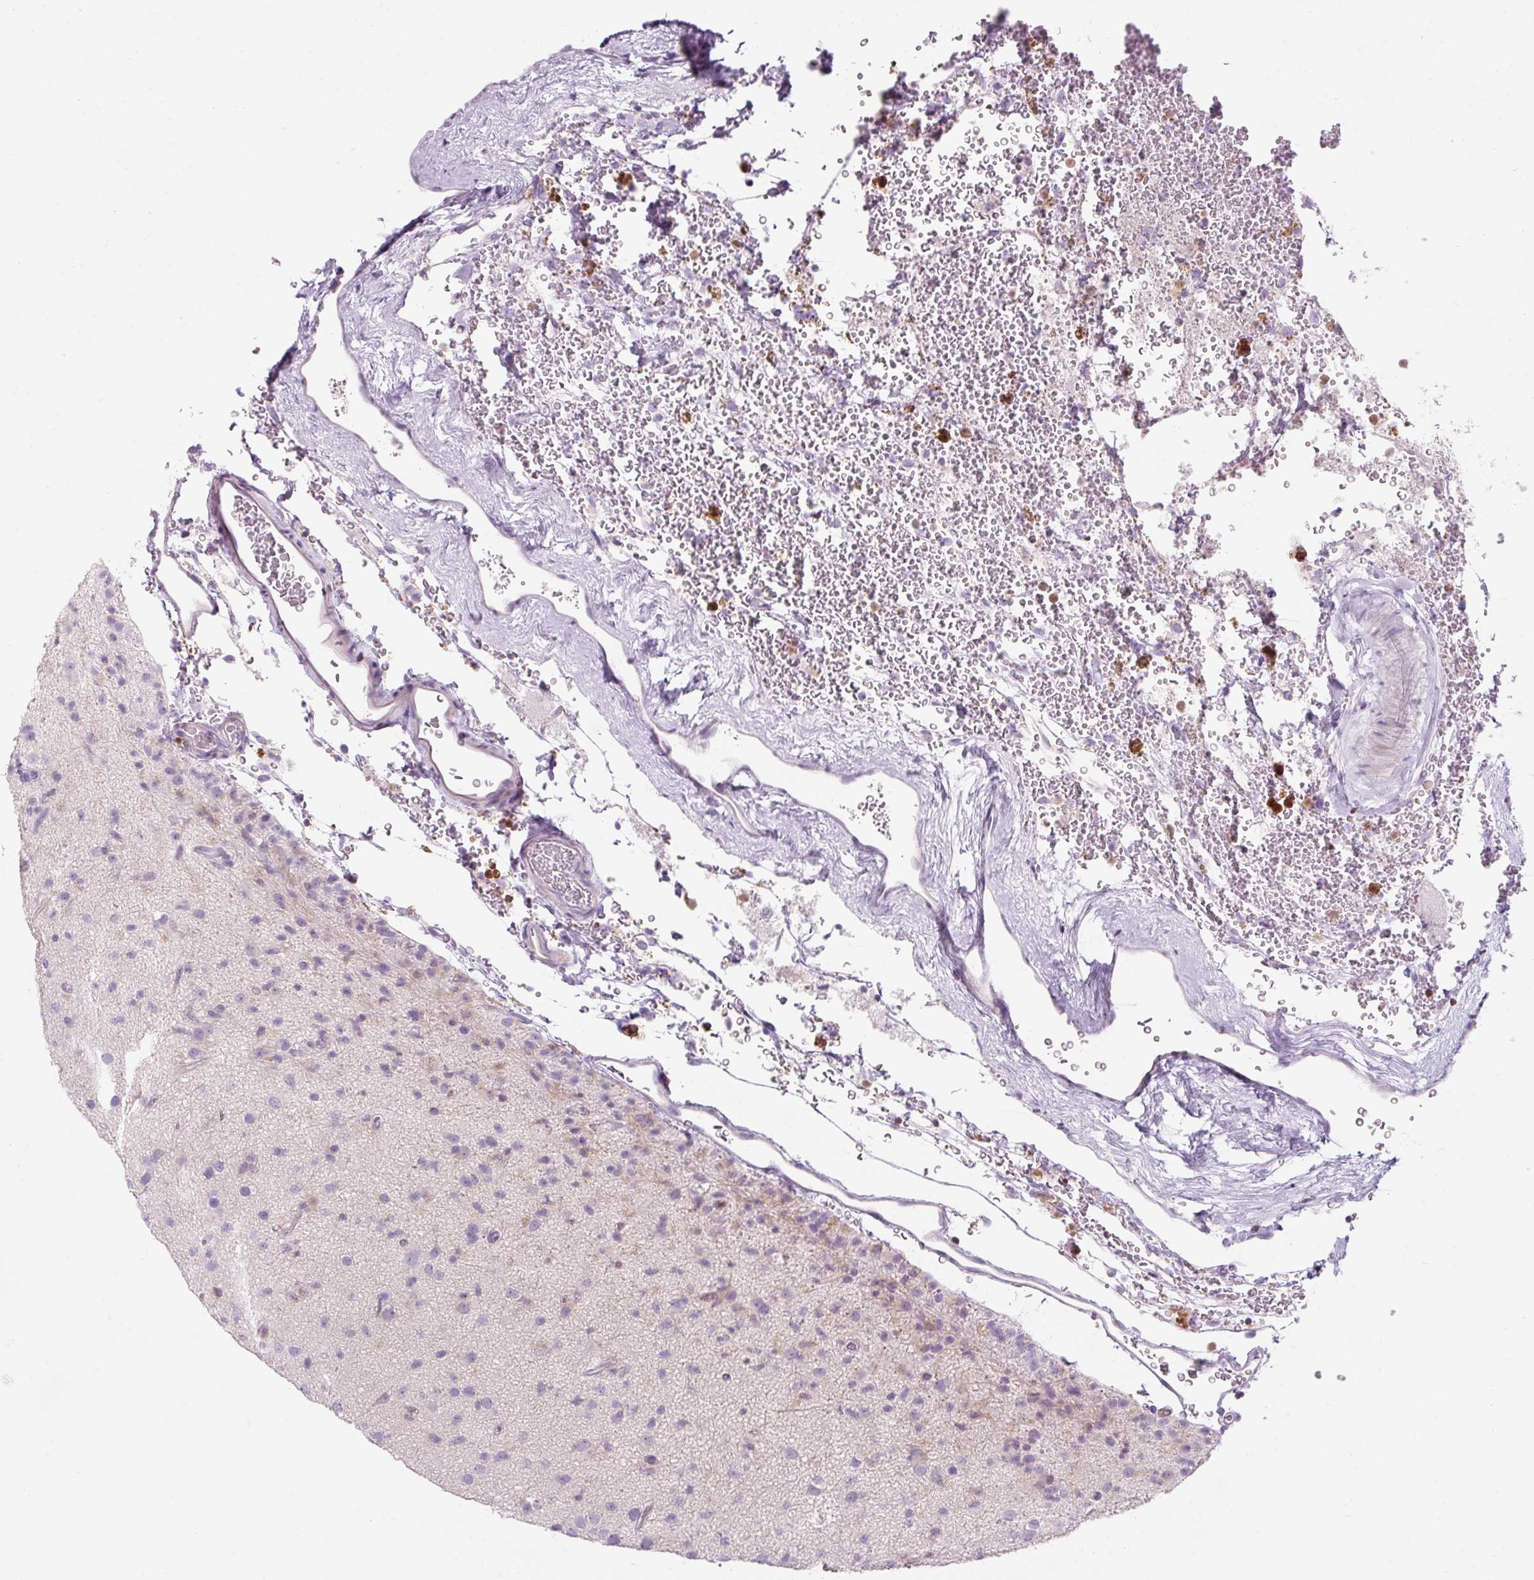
{"staining": {"intensity": "negative", "quantity": "none", "location": "none"}, "tissue": "glioma", "cell_type": "Tumor cells", "image_type": "cancer", "snomed": [{"axis": "morphology", "description": "Glioma, malignant, Low grade"}, {"axis": "topography", "description": "Brain"}], "caption": "An IHC photomicrograph of malignant glioma (low-grade) is shown. There is no staining in tumor cells of malignant glioma (low-grade).", "gene": "TIGD2", "patient": {"sex": "male", "age": 65}}